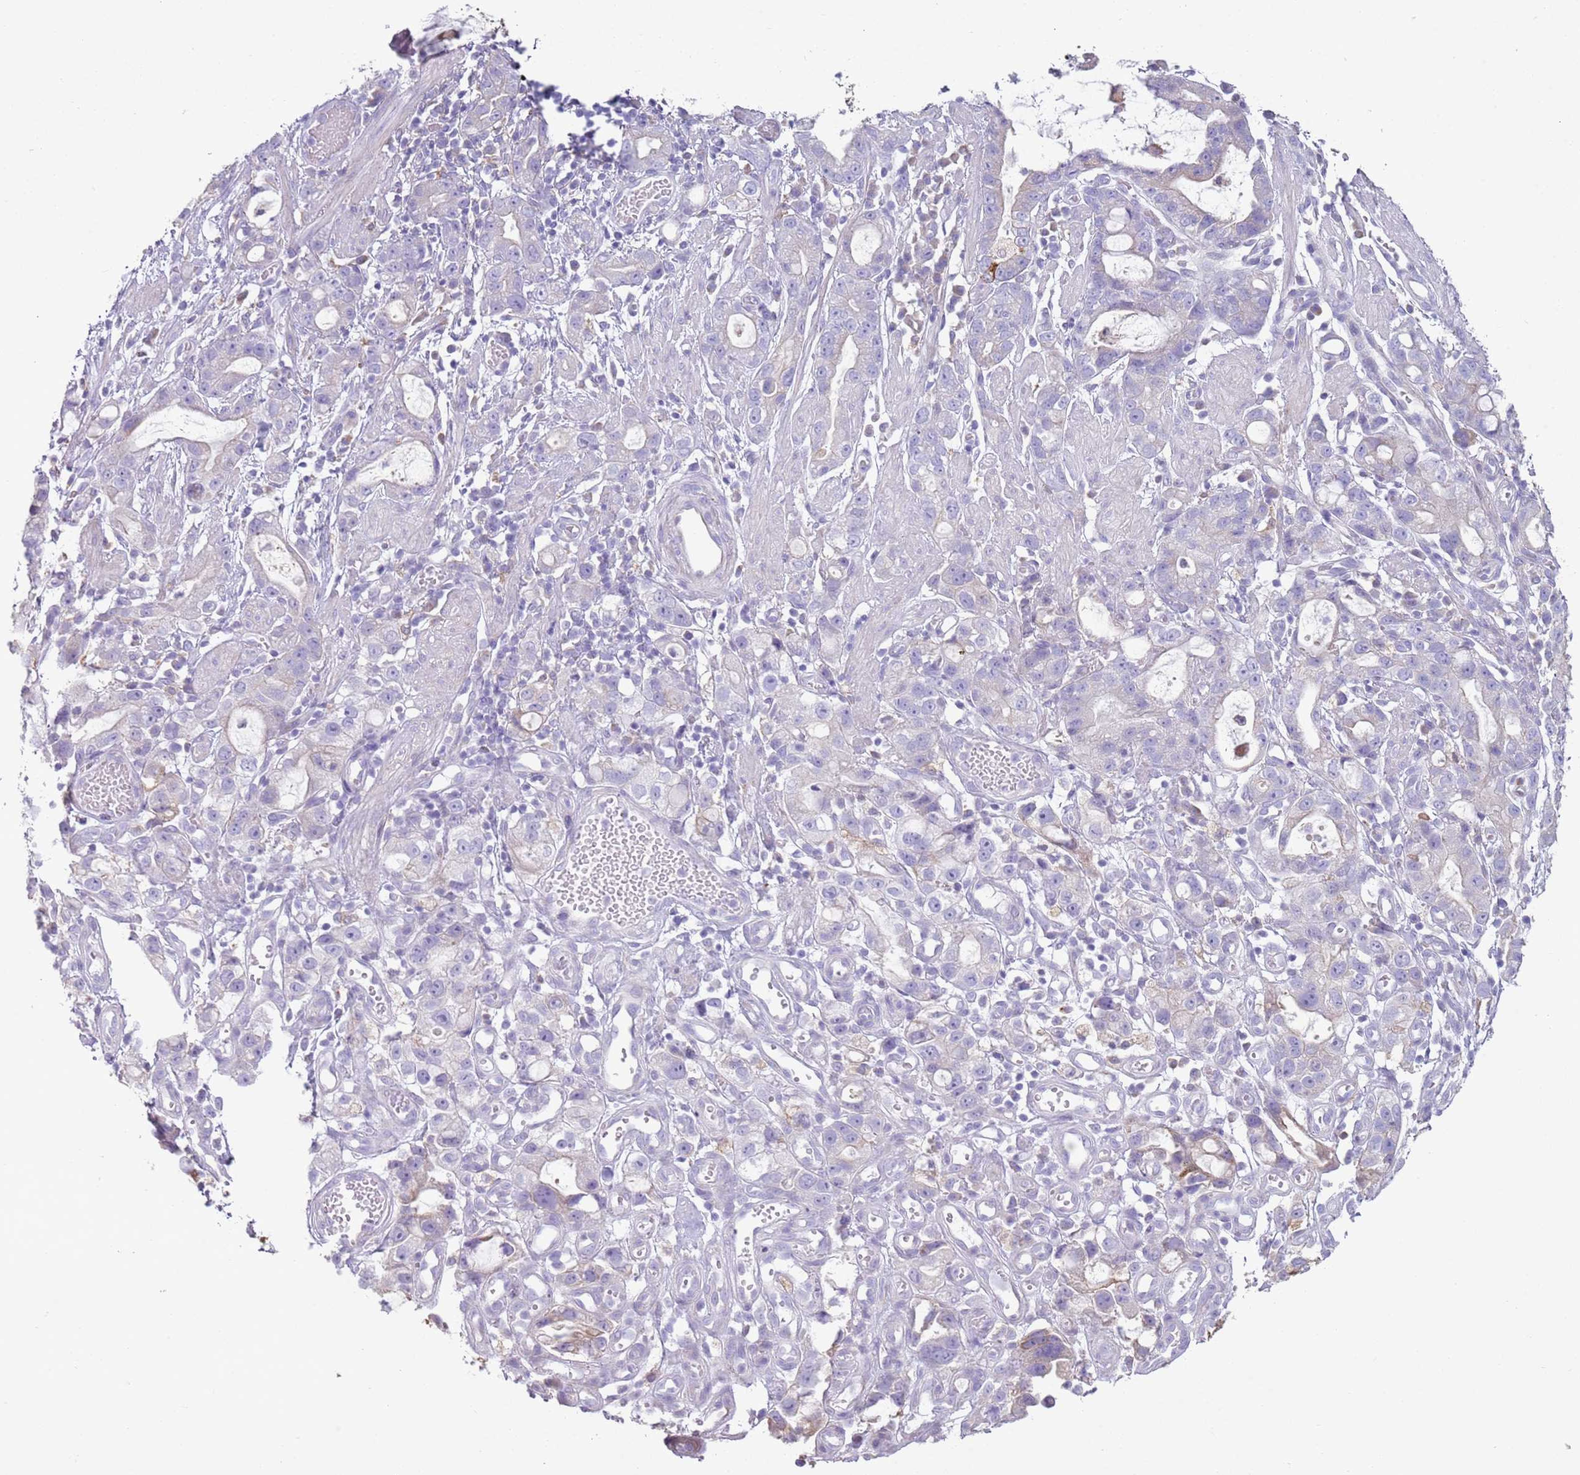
{"staining": {"intensity": "negative", "quantity": "none", "location": "none"}, "tissue": "stomach cancer", "cell_type": "Tumor cells", "image_type": "cancer", "snomed": [{"axis": "morphology", "description": "Adenocarcinoma, NOS"}, {"axis": "topography", "description": "Stomach"}], "caption": "A photomicrograph of stomach cancer stained for a protein exhibits no brown staining in tumor cells.", "gene": "OAF", "patient": {"sex": "male", "age": 55}}